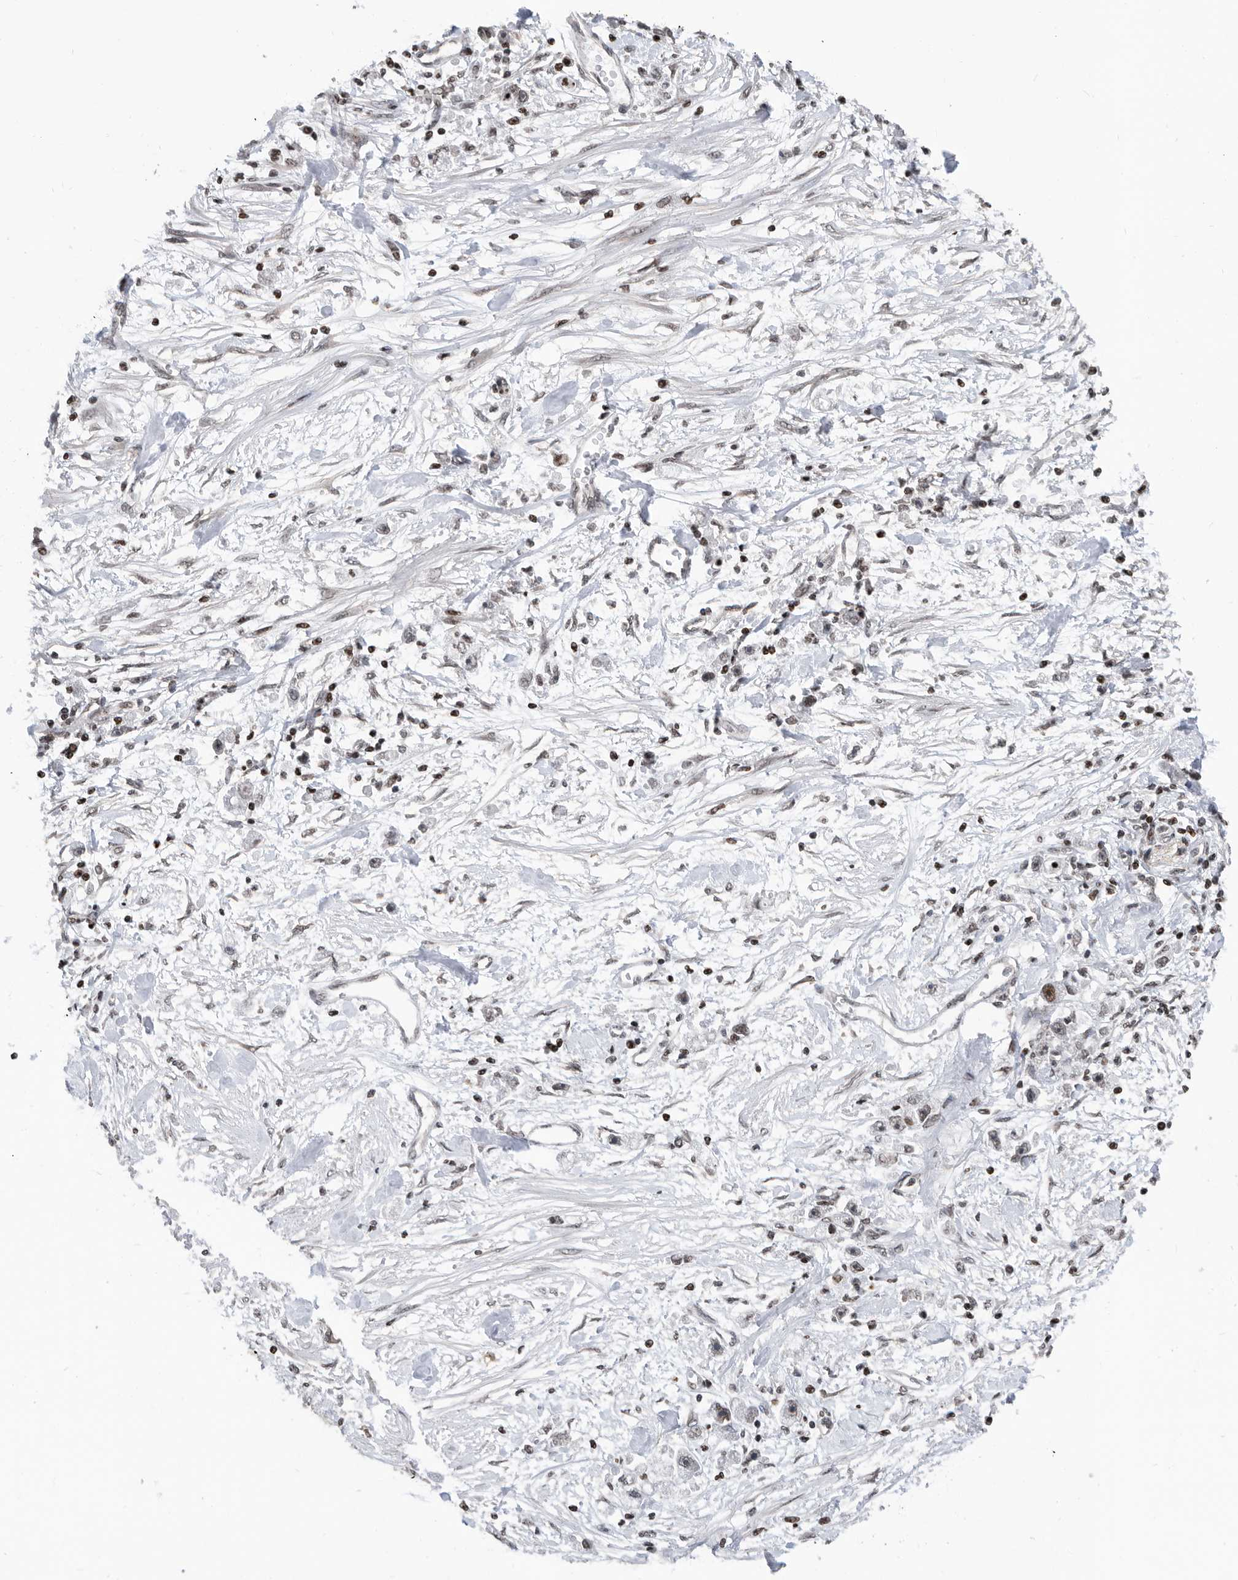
{"staining": {"intensity": "weak", "quantity": "<25%", "location": "nuclear"}, "tissue": "stomach cancer", "cell_type": "Tumor cells", "image_type": "cancer", "snomed": [{"axis": "morphology", "description": "Adenocarcinoma, NOS"}, {"axis": "topography", "description": "Stomach"}], "caption": "Human stomach cancer stained for a protein using IHC exhibits no expression in tumor cells.", "gene": "SNRNP48", "patient": {"sex": "female", "age": 59}}